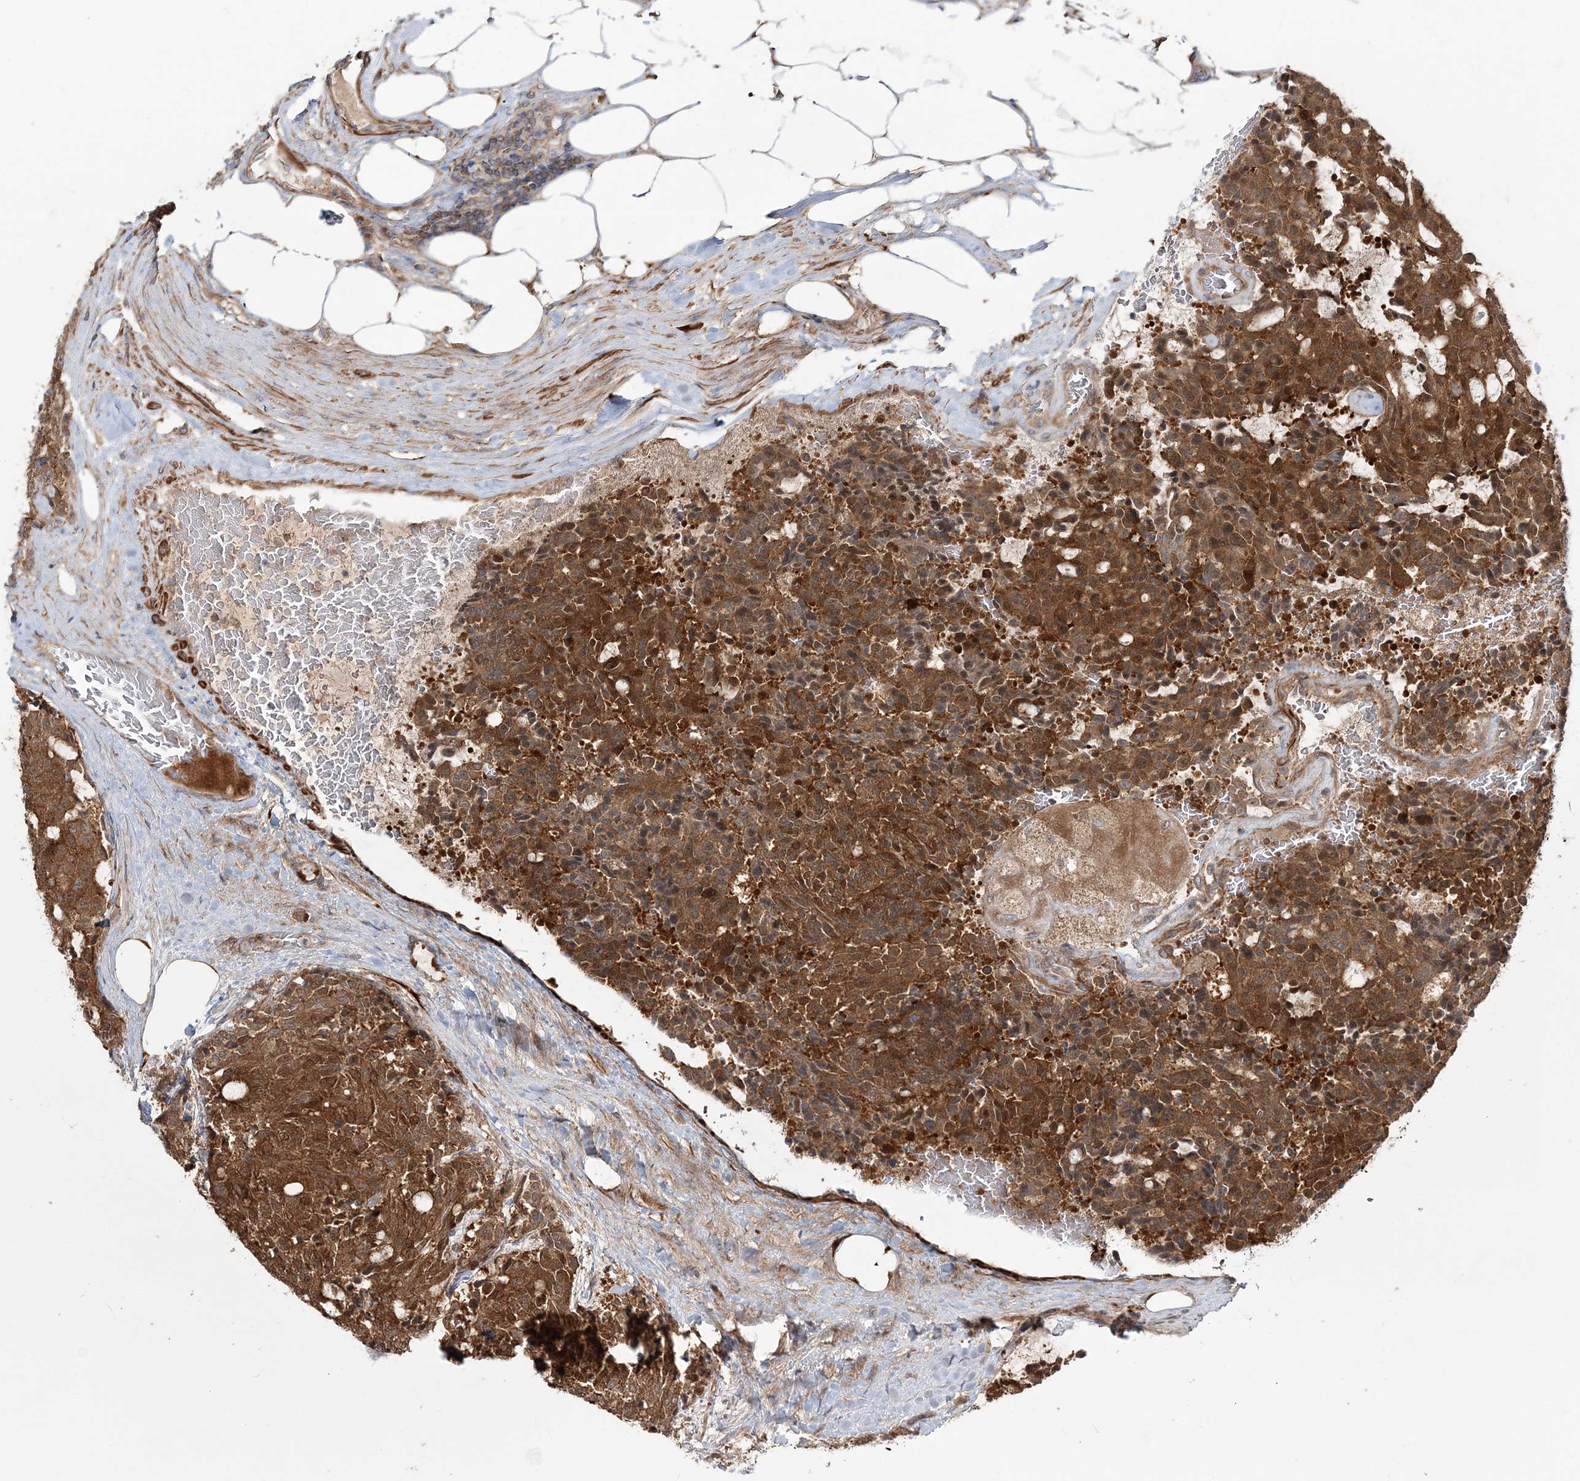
{"staining": {"intensity": "strong", "quantity": ">75%", "location": "cytoplasmic/membranous"}, "tissue": "carcinoid", "cell_type": "Tumor cells", "image_type": "cancer", "snomed": [{"axis": "morphology", "description": "Carcinoid, malignant, NOS"}, {"axis": "topography", "description": "Pancreas"}], "caption": "Immunohistochemical staining of human carcinoid (malignant) displays high levels of strong cytoplasmic/membranous protein positivity in about >75% of tumor cells.", "gene": "MOCS2", "patient": {"sex": "female", "age": 54}}